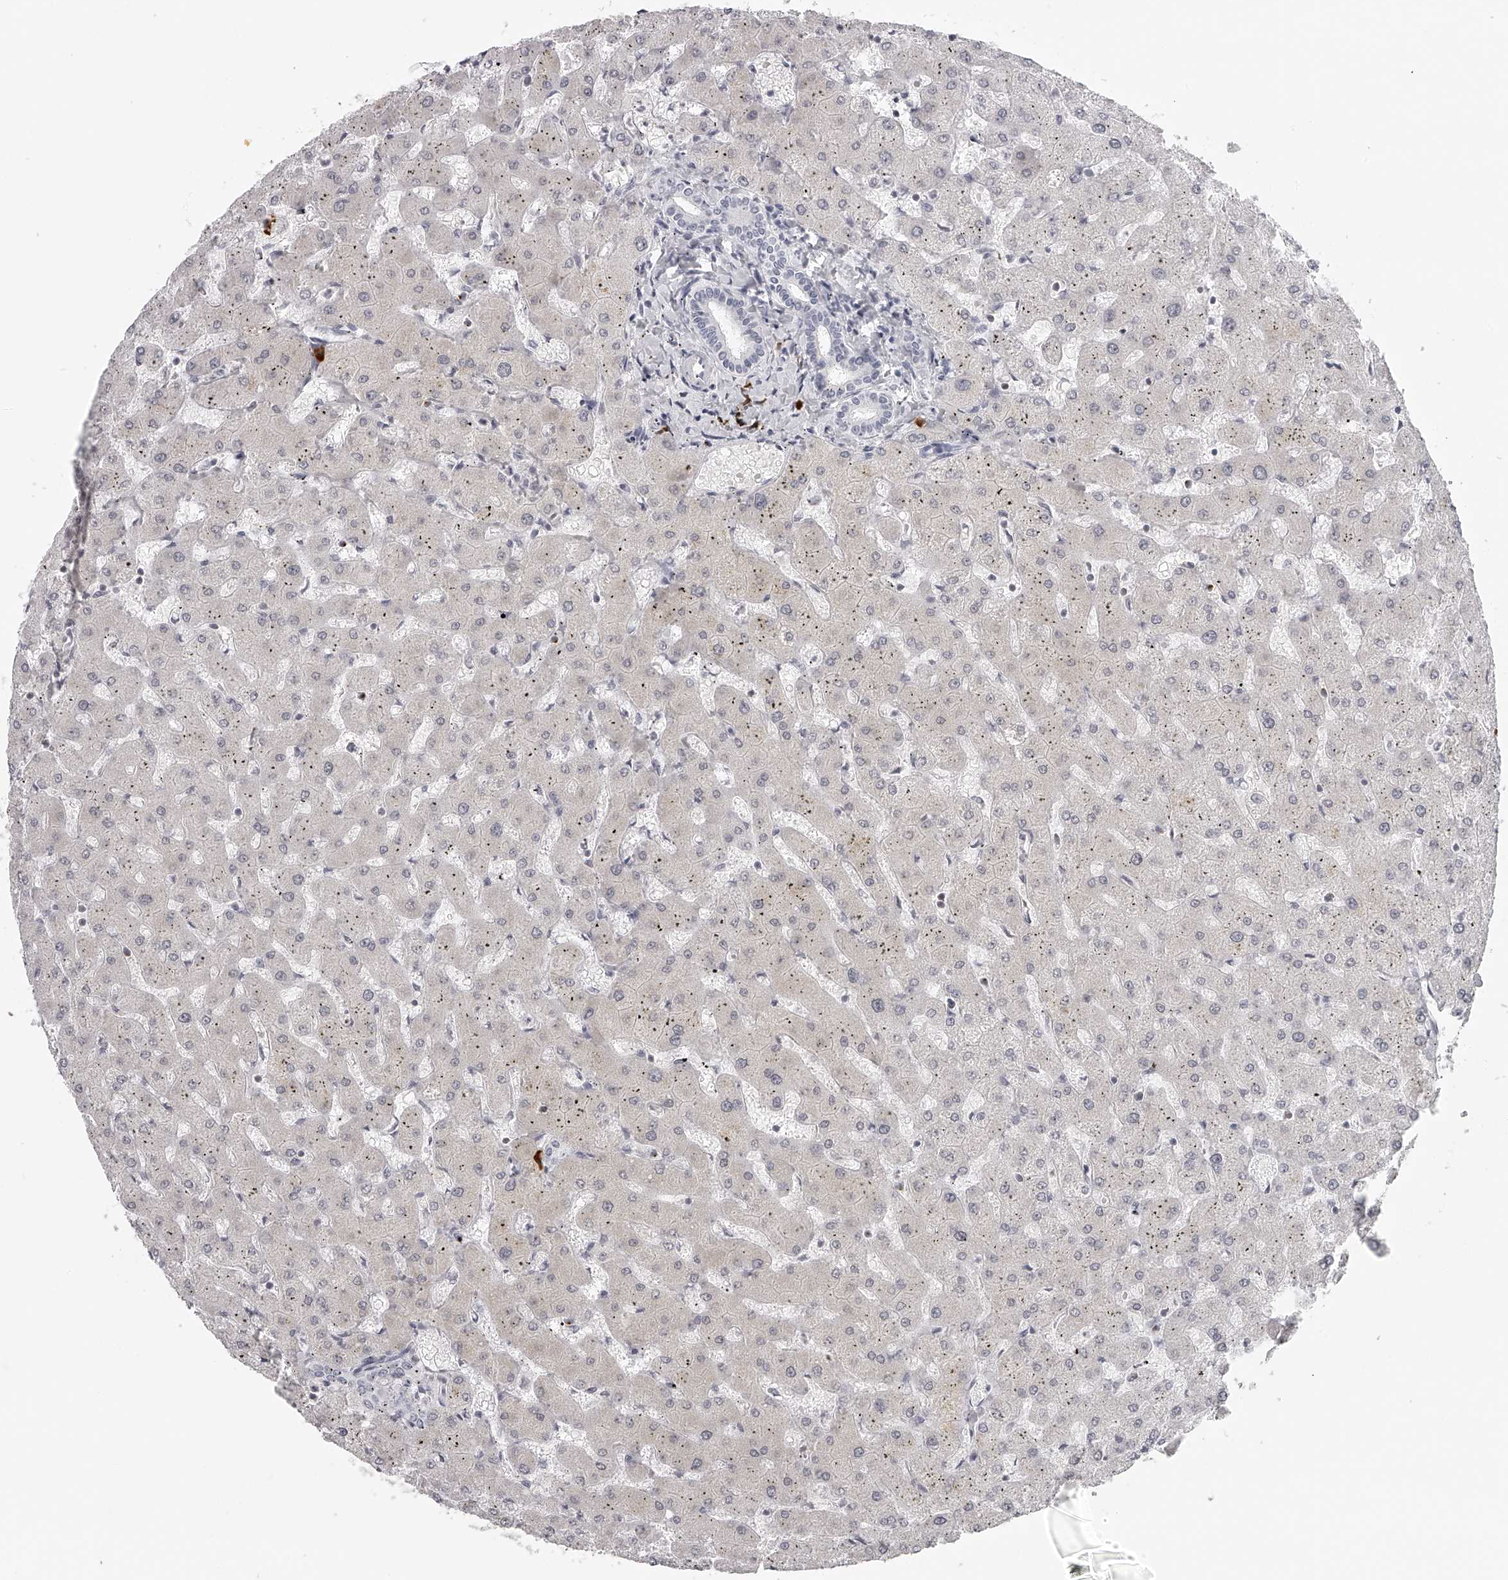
{"staining": {"intensity": "negative", "quantity": "none", "location": "none"}, "tissue": "liver", "cell_type": "Cholangiocytes", "image_type": "normal", "snomed": [{"axis": "morphology", "description": "Normal tissue, NOS"}, {"axis": "topography", "description": "Liver"}], "caption": "Histopathology image shows no protein staining in cholangiocytes of normal liver.", "gene": "SEC11C", "patient": {"sex": "female", "age": 63}}